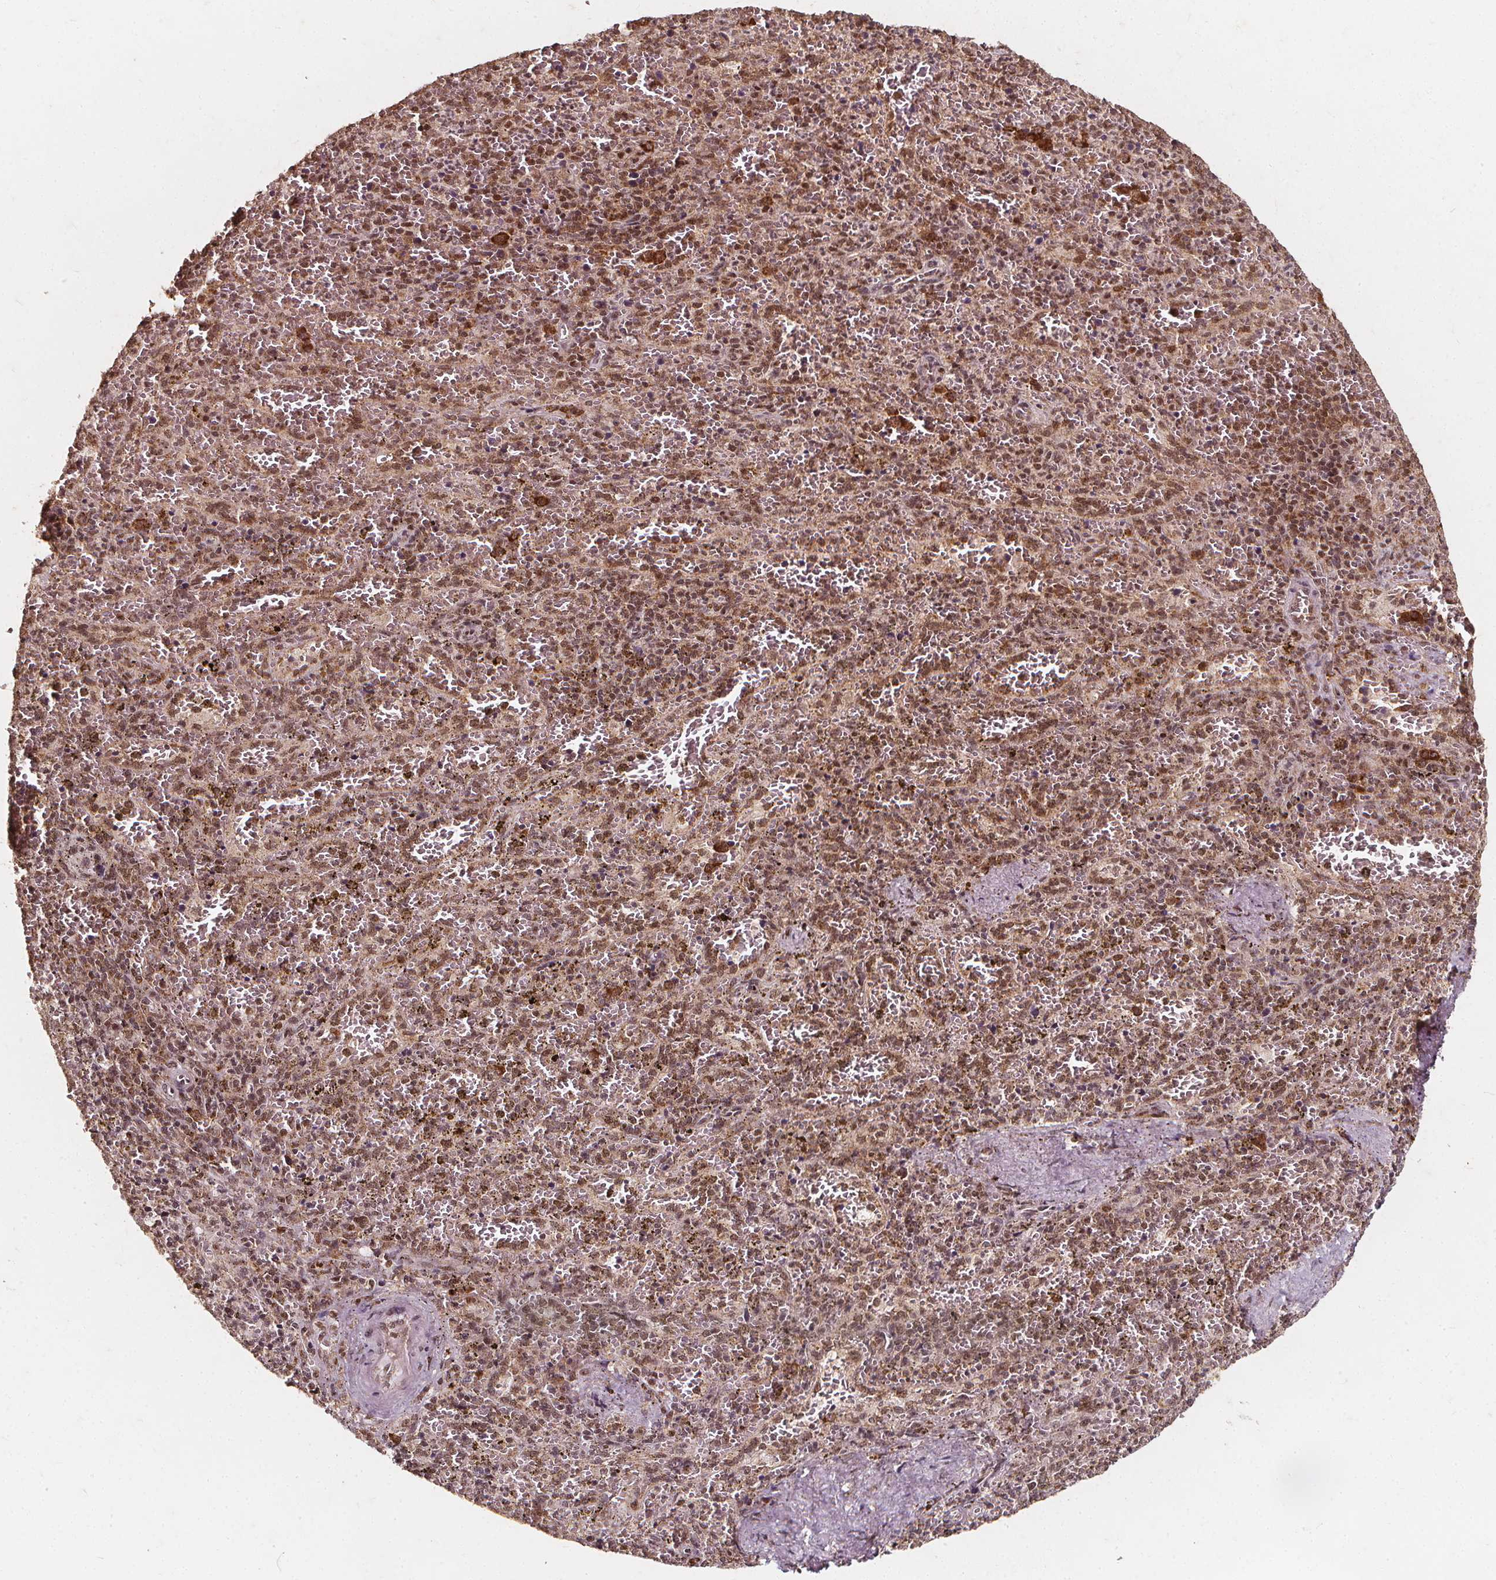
{"staining": {"intensity": "moderate", "quantity": "25%-75%", "location": "cytoplasmic/membranous,nuclear"}, "tissue": "spleen", "cell_type": "Cells in red pulp", "image_type": "normal", "snomed": [{"axis": "morphology", "description": "Normal tissue, NOS"}, {"axis": "topography", "description": "Spleen"}], "caption": "Protein expression by IHC exhibits moderate cytoplasmic/membranous,nuclear expression in approximately 25%-75% of cells in red pulp in benign spleen.", "gene": "SMN1", "patient": {"sex": "female", "age": 50}}